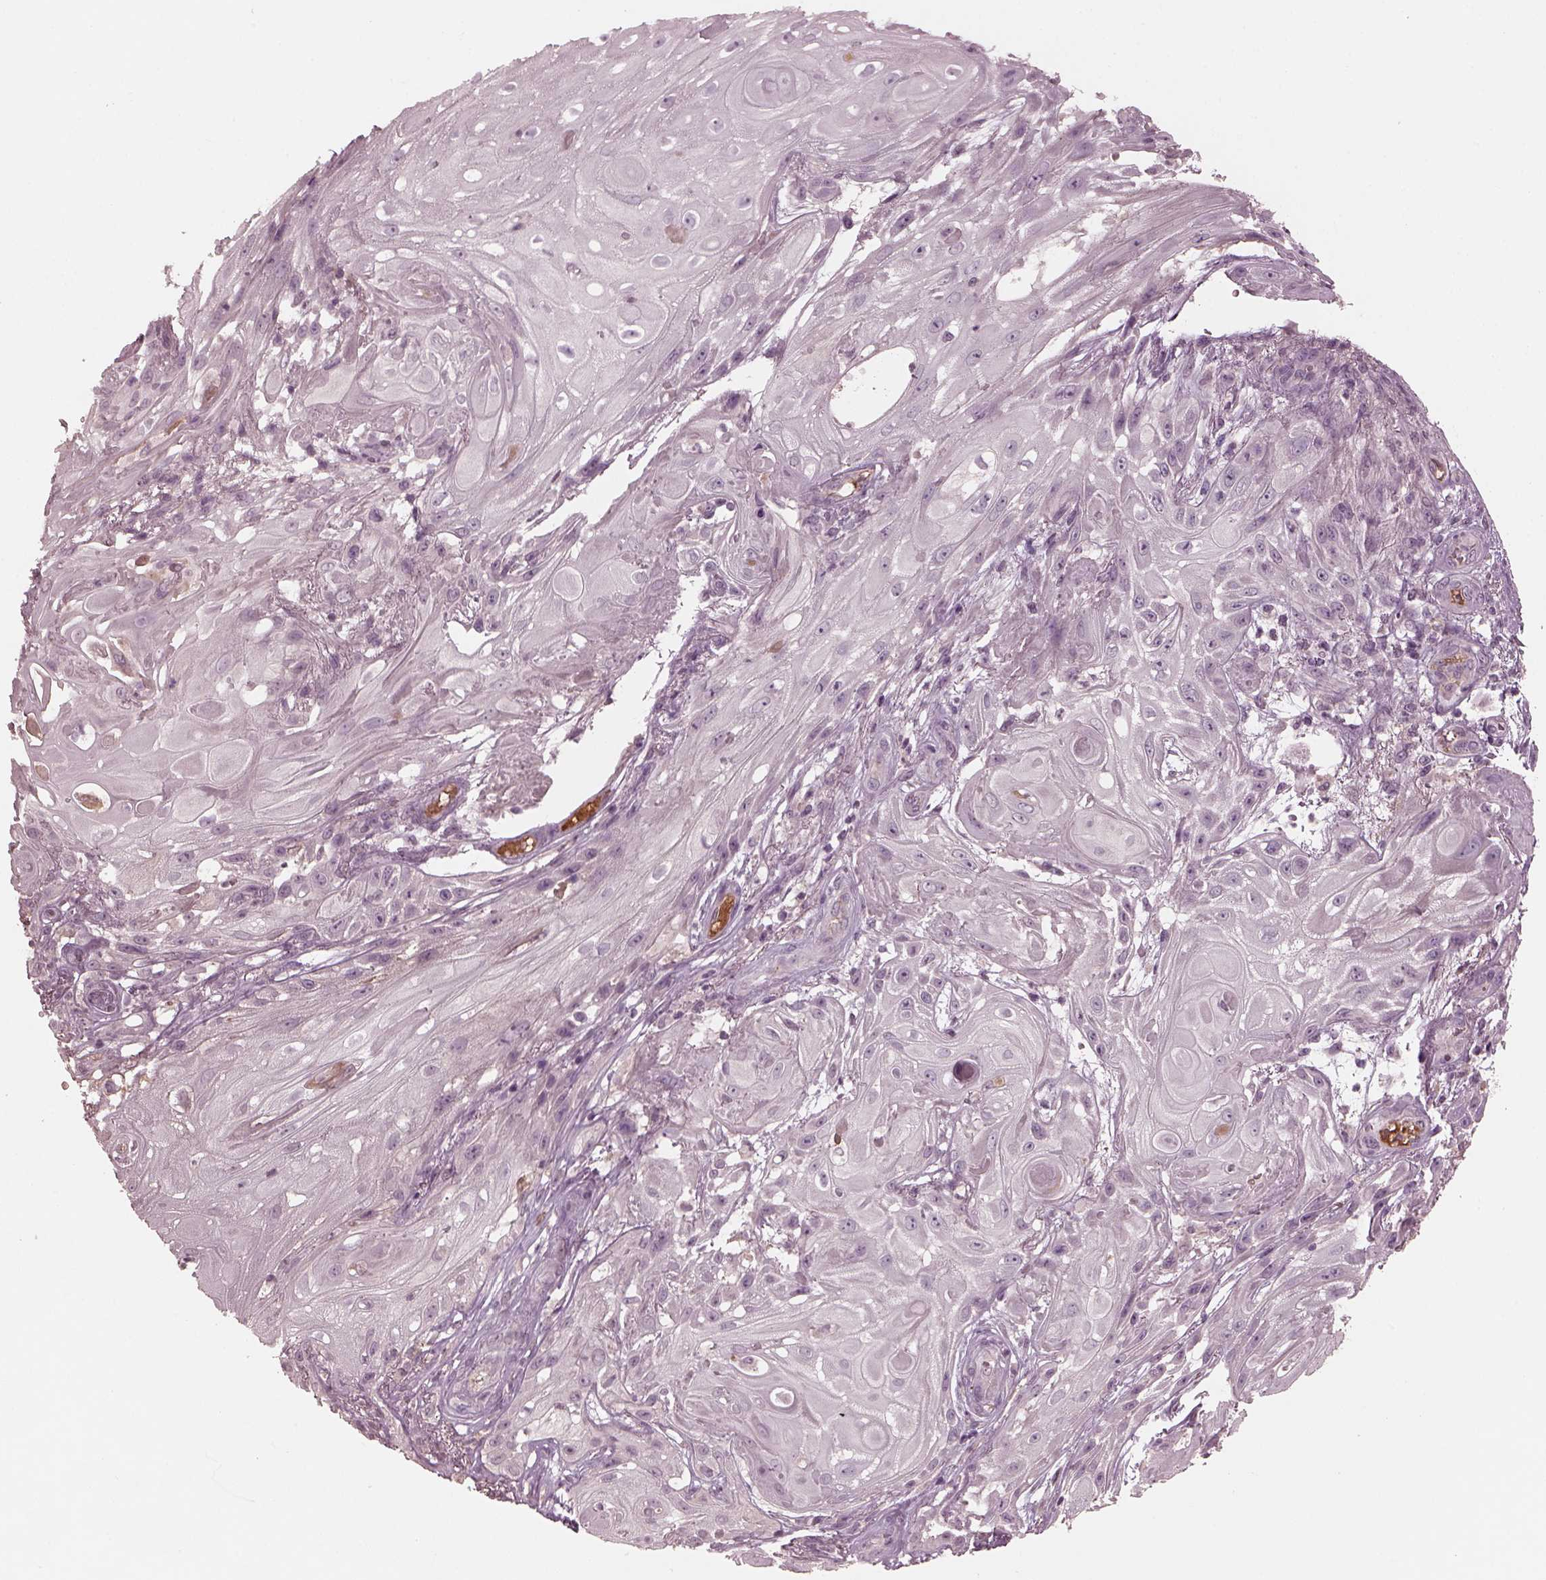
{"staining": {"intensity": "negative", "quantity": "none", "location": "none"}, "tissue": "skin cancer", "cell_type": "Tumor cells", "image_type": "cancer", "snomed": [{"axis": "morphology", "description": "Squamous cell carcinoma, NOS"}, {"axis": "topography", "description": "Skin"}], "caption": "DAB (3,3'-diaminobenzidine) immunohistochemical staining of human skin cancer exhibits no significant positivity in tumor cells. (Brightfield microscopy of DAB immunohistochemistry (IHC) at high magnification).", "gene": "PORCN", "patient": {"sex": "male", "age": 62}}